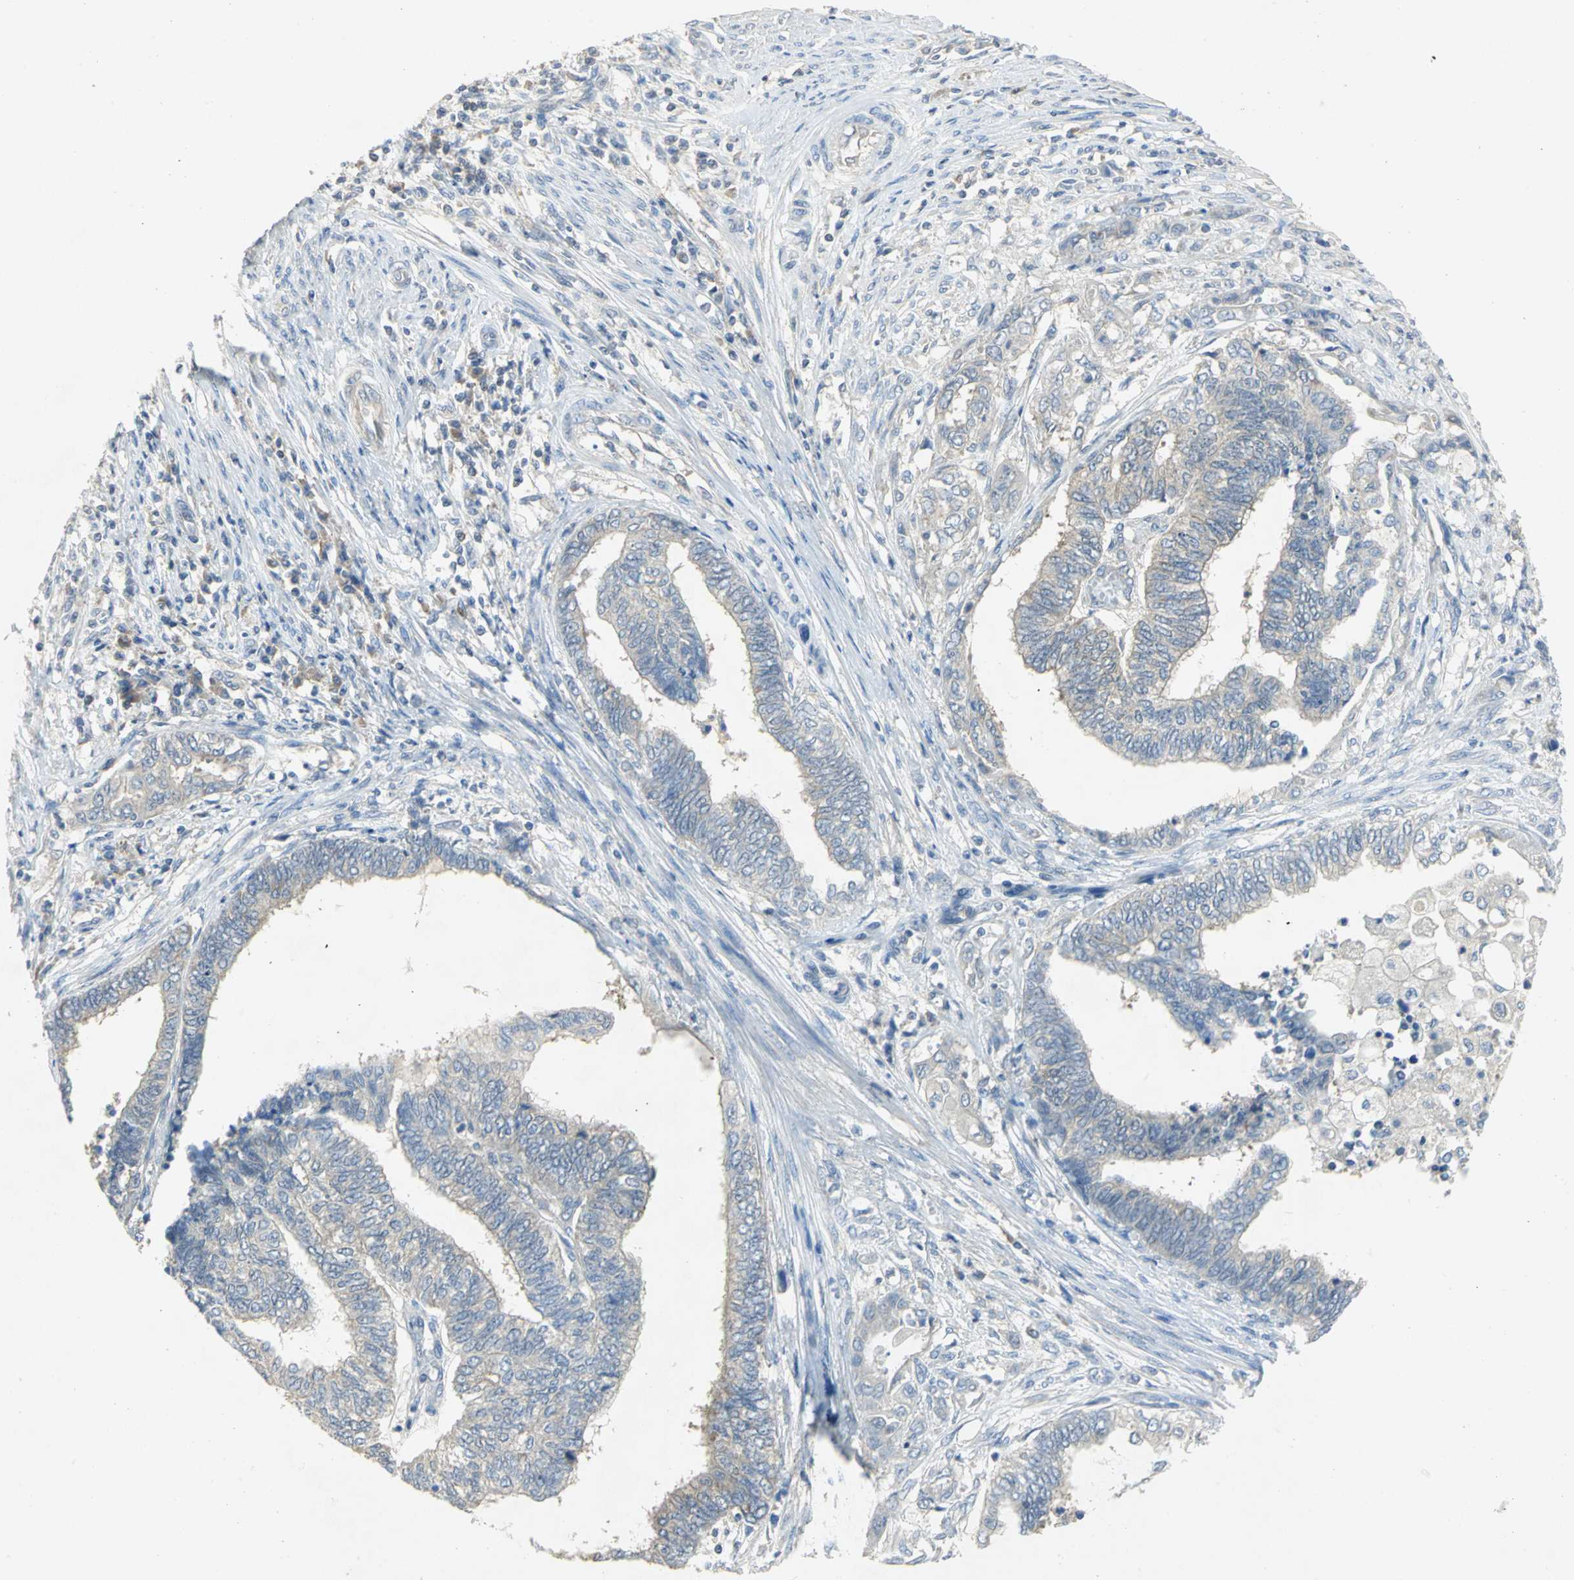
{"staining": {"intensity": "negative", "quantity": "none", "location": "none"}, "tissue": "endometrial cancer", "cell_type": "Tumor cells", "image_type": "cancer", "snomed": [{"axis": "morphology", "description": "Adenocarcinoma, NOS"}, {"axis": "topography", "description": "Uterus"}, {"axis": "topography", "description": "Endometrium"}], "caption": "Adenocarcinoma (endometrial) was stained to show a protein in brown. There is no significant staining in tumor cells. (Brightfield microscopy of DAB IHC at high magnification).", "gene": "PPIA", "patient": {"sex": "female", "age": 70}}